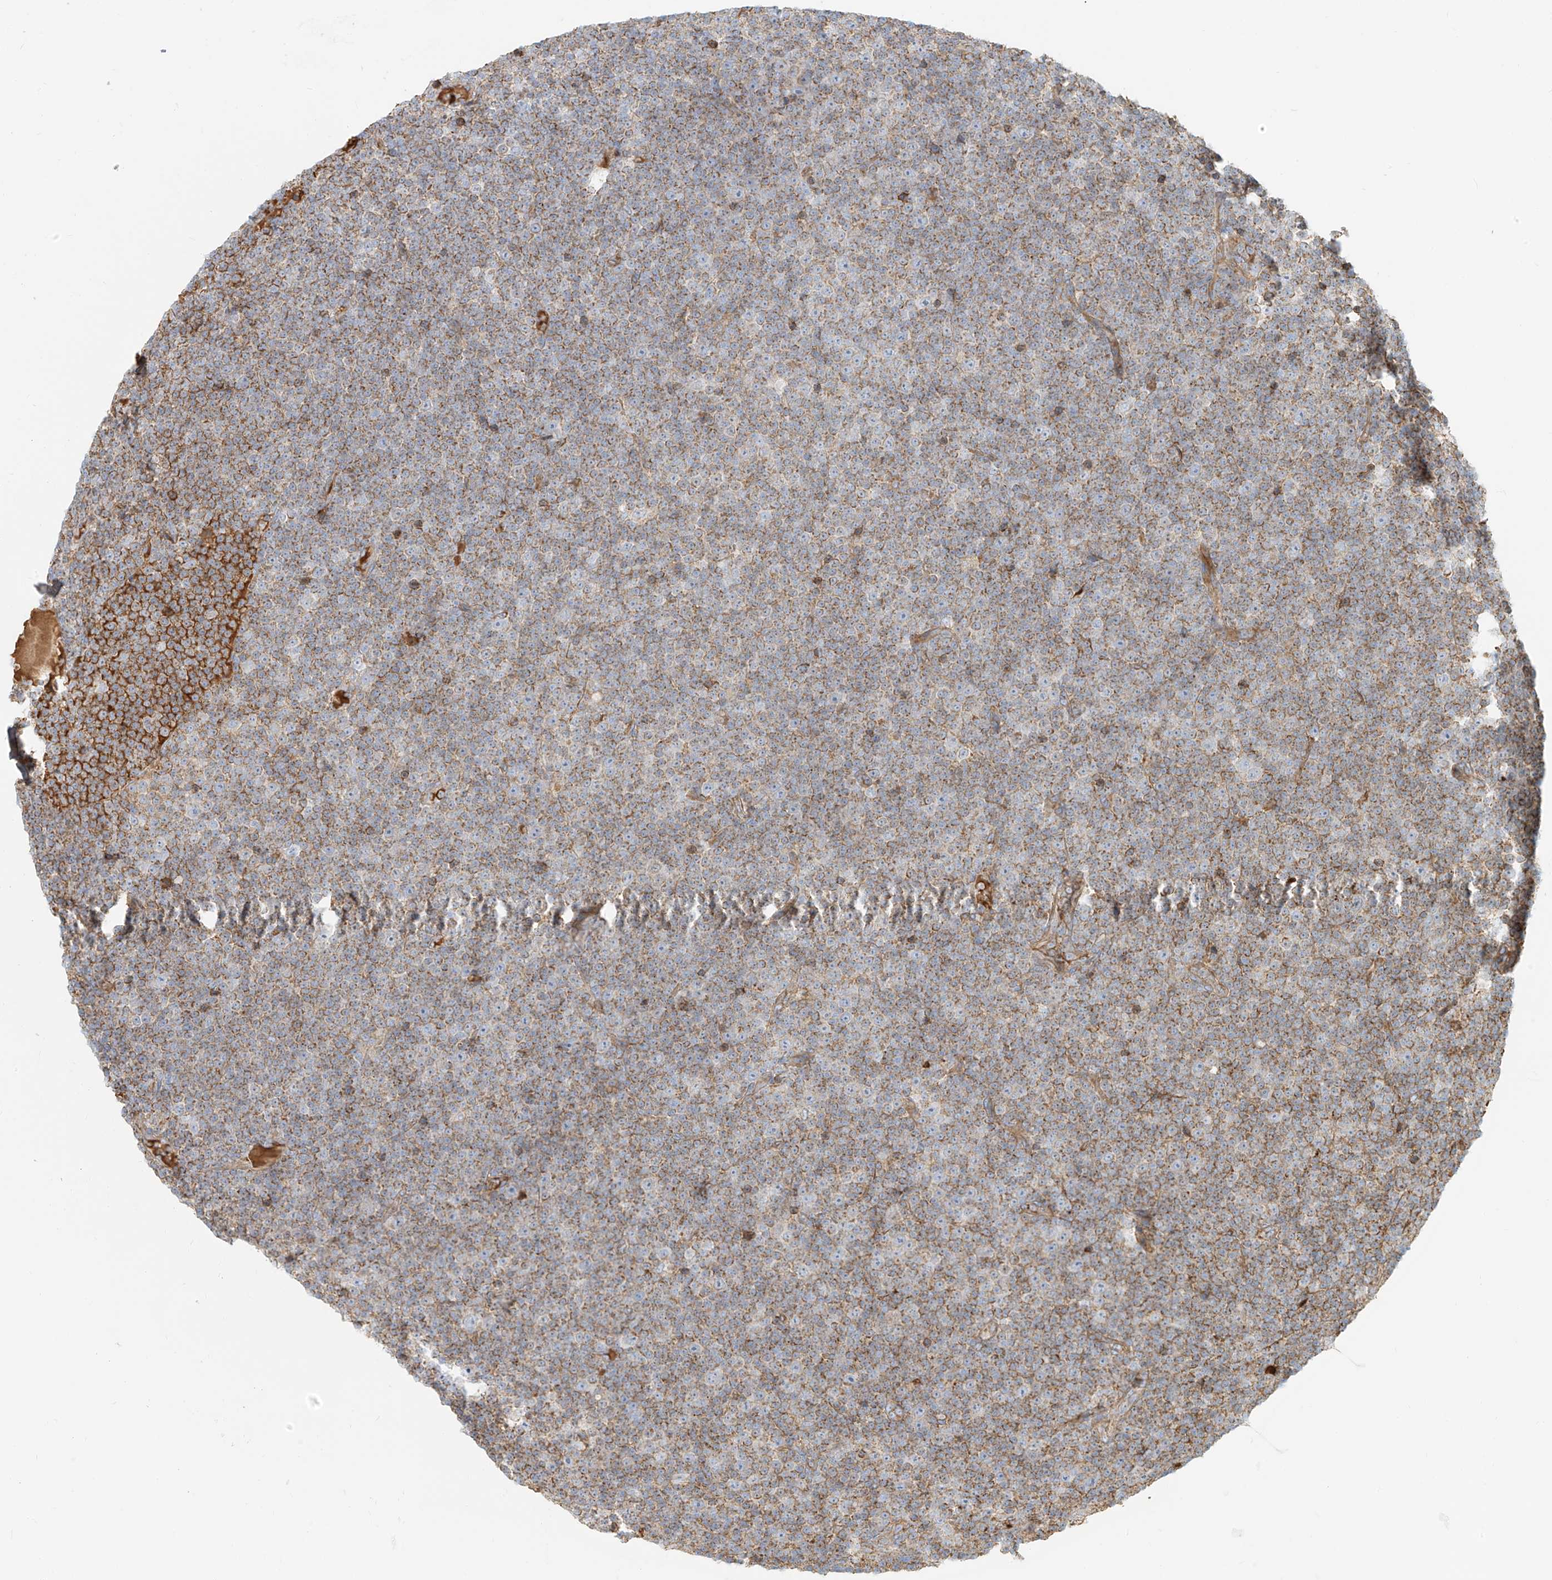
{"staining": {"intensity": "moderate", "quantity": "25%-75%", "location": "cytoplasmic/membranous"}, "tissue": "lymphoma", "cell_type": "Tumor cells", "image_type": "cancer", "snomed": [{"axis": "morphology", "description": "Malignant lymphoma, non-Hodgkin's type, Low grade"}, {"axis": "topography", "description": "Lymph node"}], "caption": "Lymphoma stained with a brown dye reveals moderate cytoplasmic/membranous positive expression in about 25%-75% of tumor cells.", "gene": "OCSTAMP", "patient": {"sex": "female", "age": 67}}